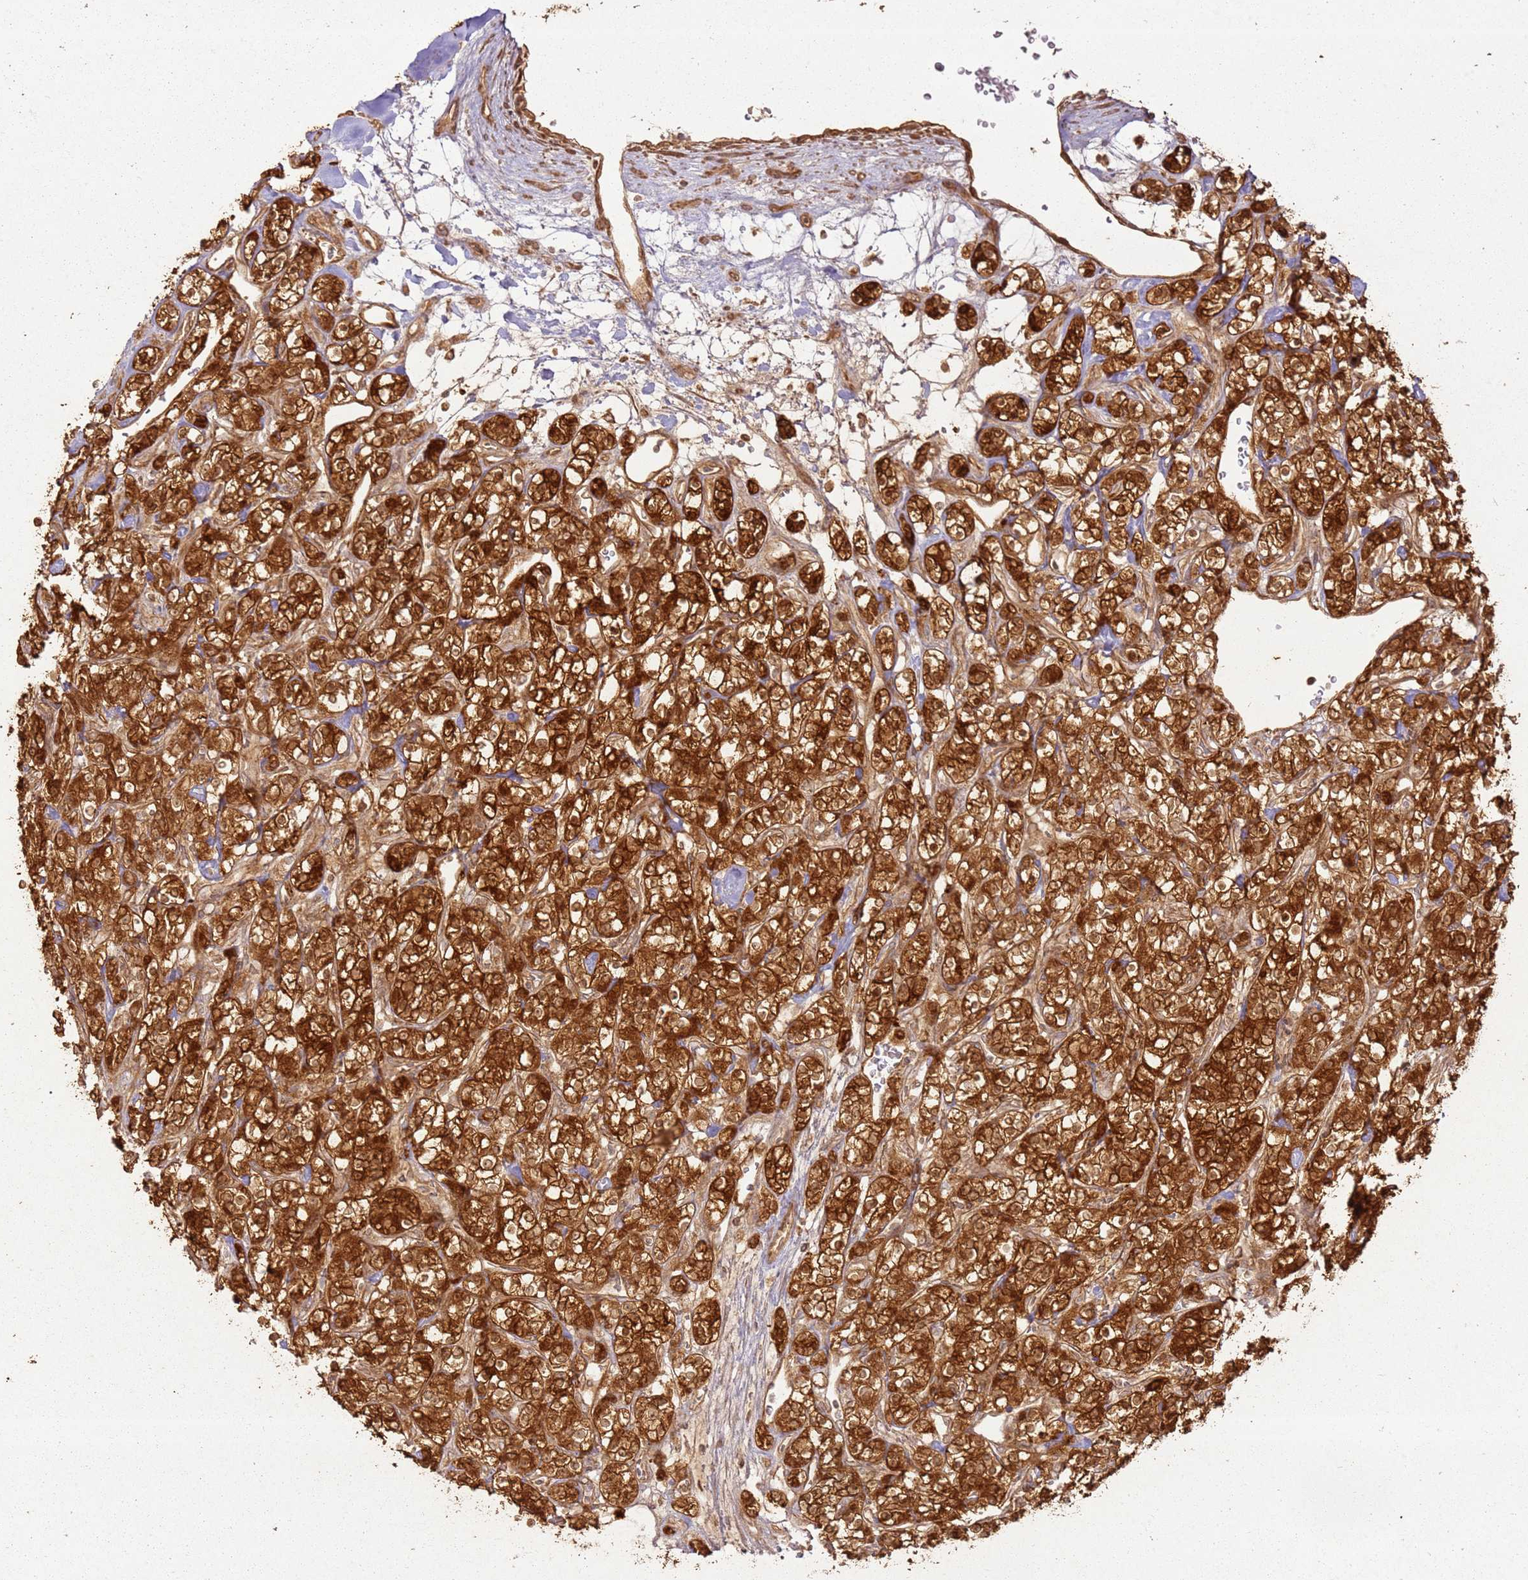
{"staining": {"intensity": "strong", "quantity": ">75%", "location": "cytoplasmic/membranous"}, "tissue": "renal cancer", "cell_type": "Tumor cells", "image_type": "cancer", "snomed": [{"axis": "morphology", "description": "Adenocarcinoma, NOS"}, {"axis": "topography", "description": "Kidney"}], "caption": "A photomicrograph of adenocarcinoma (renal) stained for a protein reveals strong cytoplasmic/membranous brown staining in tumor cells.", "gene": "ZNF776", "patient": {"sex": "male", "age": 77}}